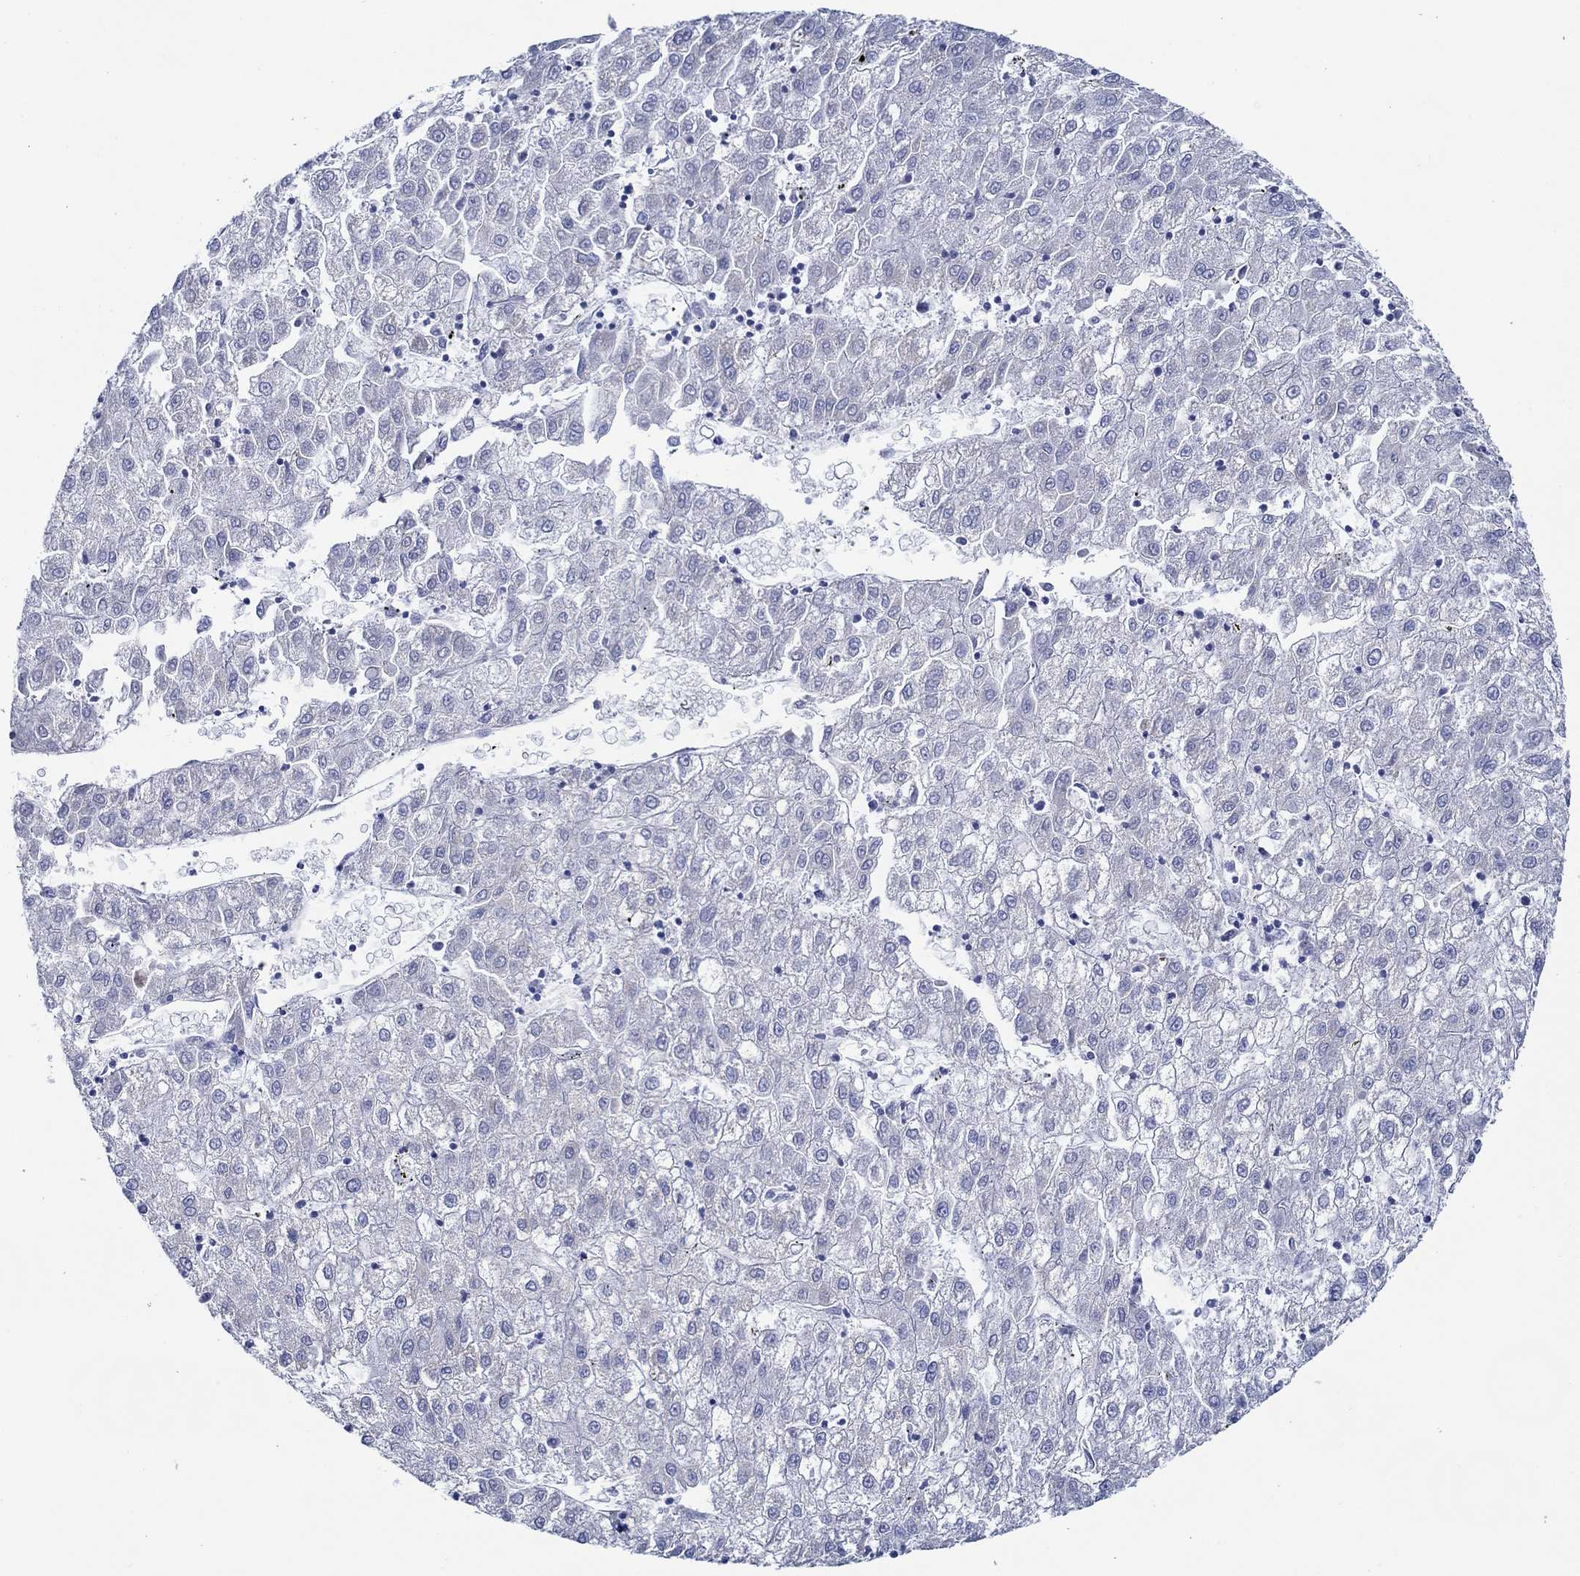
{"staining": {"intensity": "negative", "quantity": "none", "location": "none"}, "tissue": "liver cancer", "cell_type": "Tumor cells", "image_type": "cancer", "snomed": [{"axis": "morphology", "description": "Carcinoma, Hepatocellular, NOS"}, {"axis": "topography", "description": "Liver"}], "caption": "Immunohistochemical staining of liver hepatocellular carcinoma demonstrates no significant expression in tumor cells.", "gene": "IGFBP6", "patient": {"sex": "male", "age": 72}}